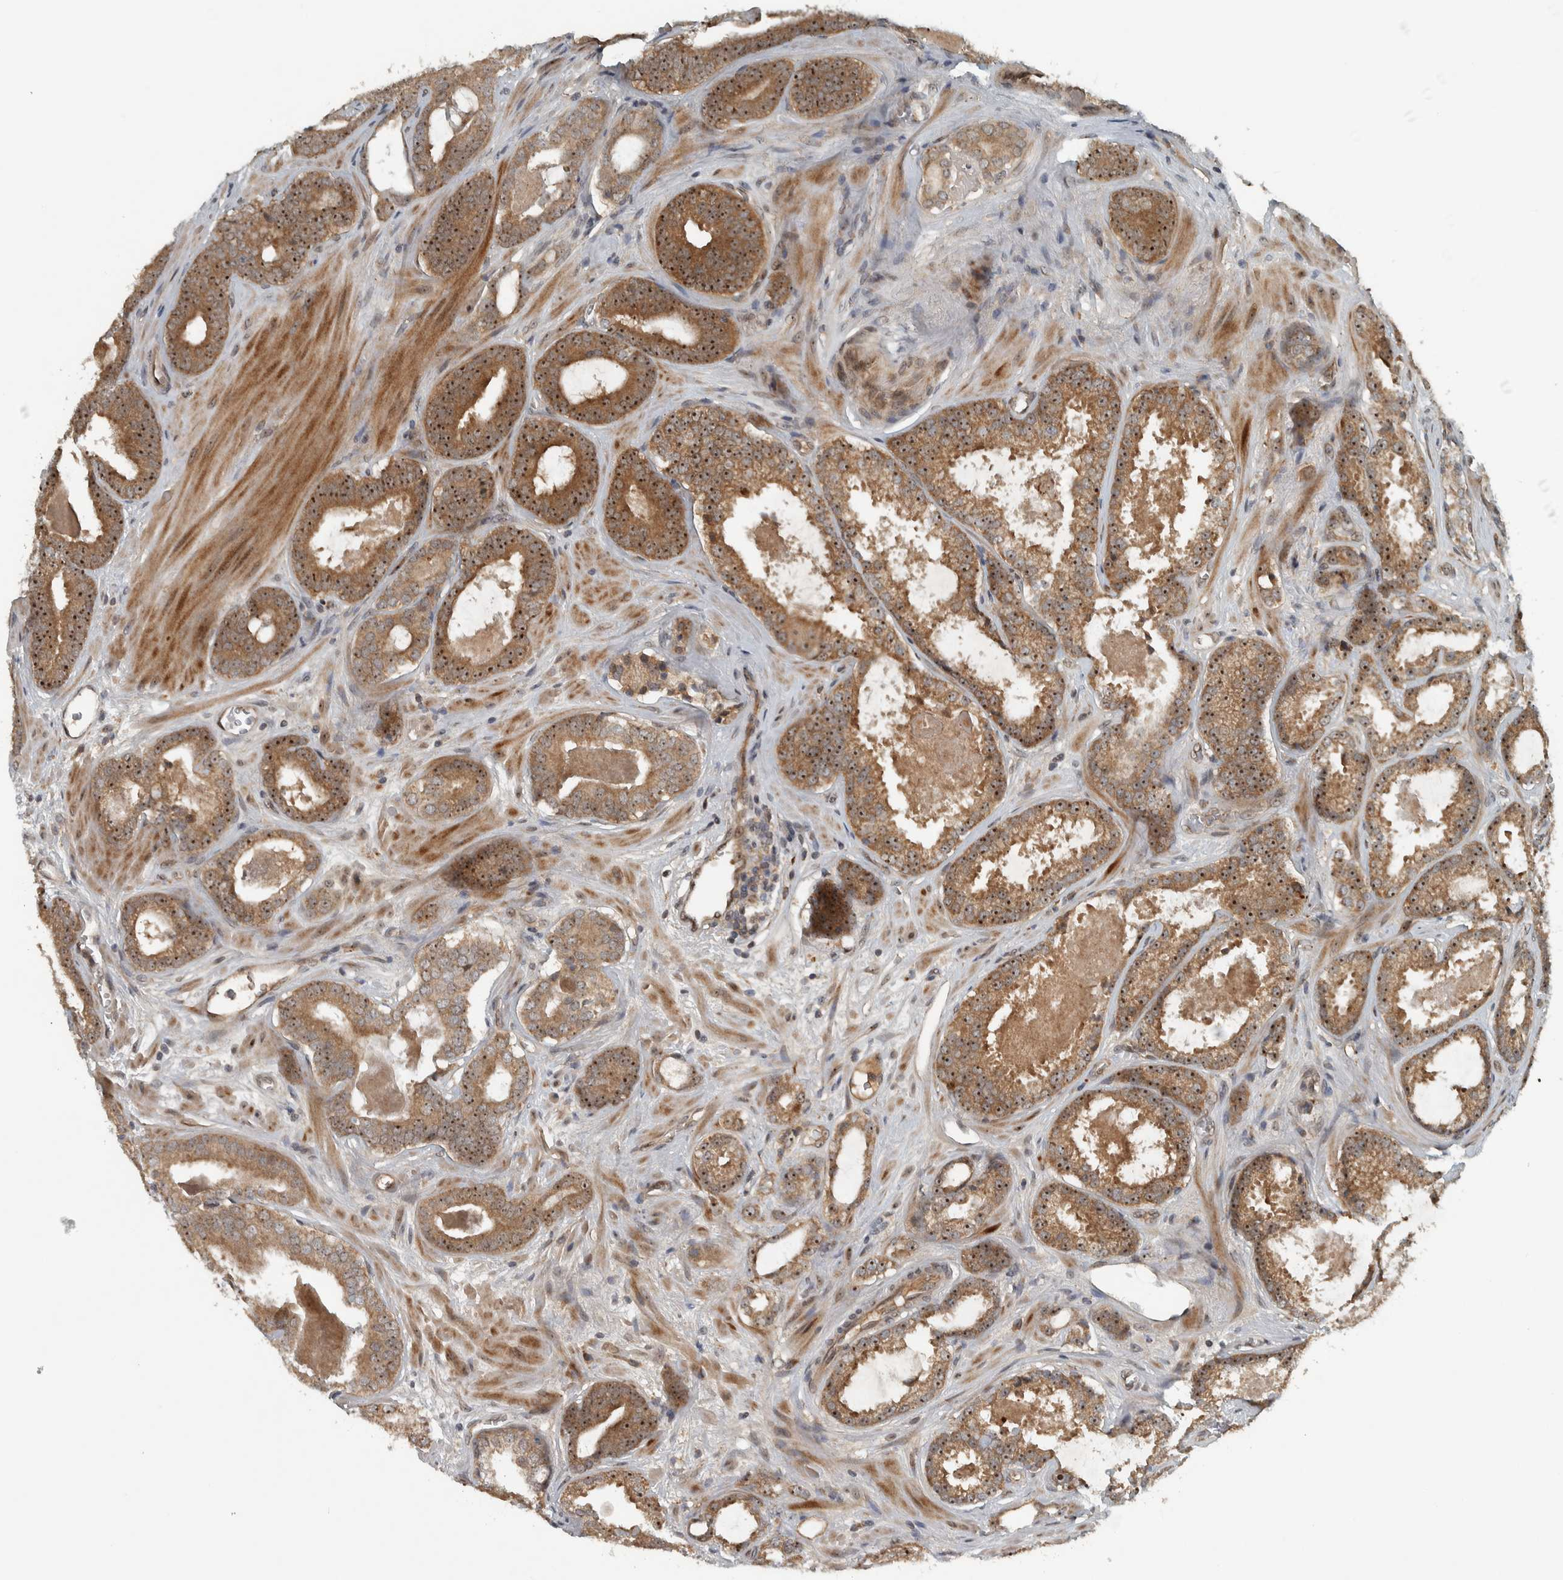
{"staining": {"intensity": "moderate", "quantity": ">75%", "location": "cytoplasmic/membranous,nuclear"}, "tissue": "prostate cancer", "cell_type": "Tumor cells", "image_type": "cancer", "snomed": [{"axis": "morphology", "description": "Adenocarcinoma, High grade"}, {"axis": "topography", "description": "Prostate"}], "caption": "A brown stain highlights moderate cytoplasmic/membranous and nuclear staining of a protein in prostate cancer (adenocarcinoma (high-grade)) tumor cells.", "gene": "XPO5", "patient": {"sex": "male", "age": 60}}